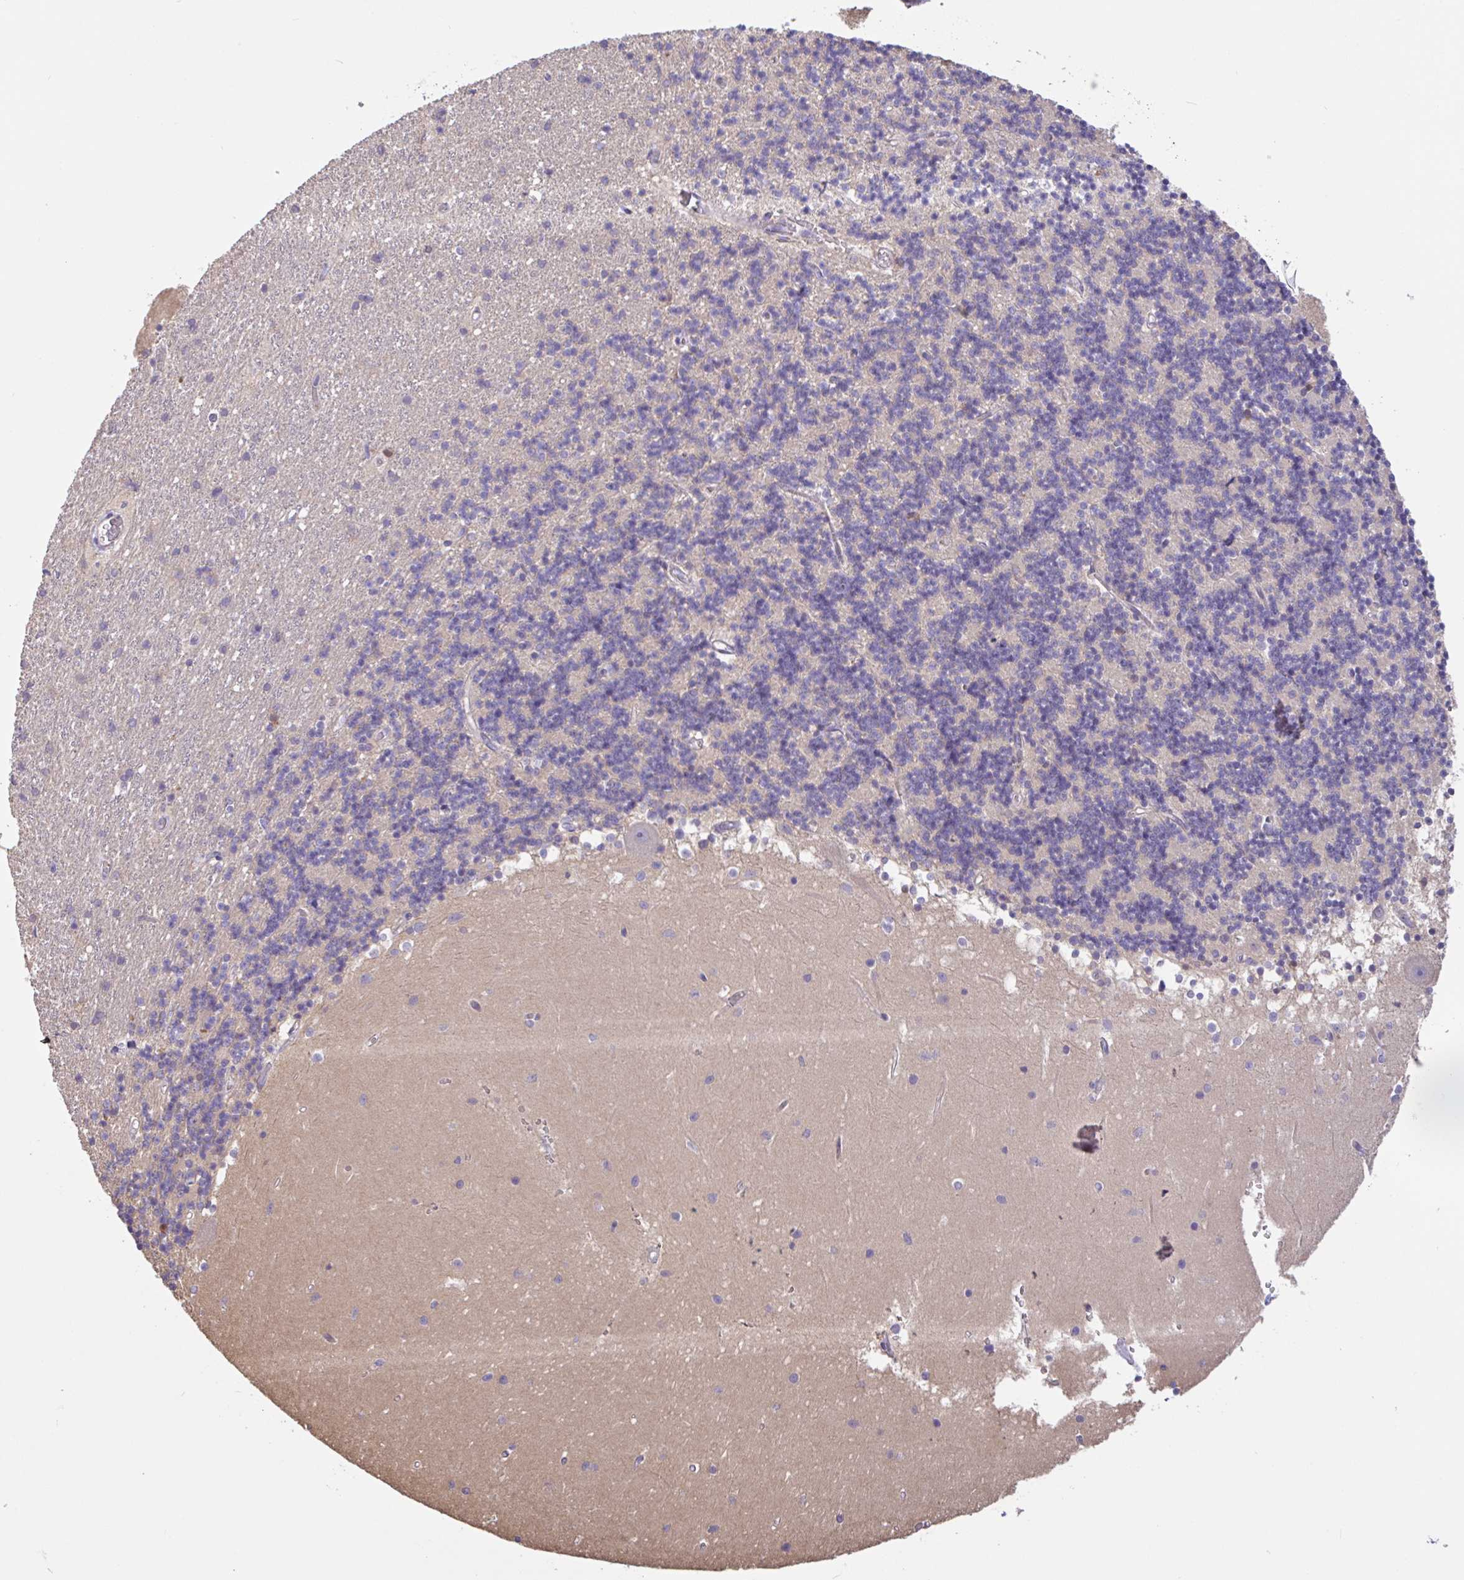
{"staining": {"intensity": "negative", "quantity": "none", "location": "none"}, "tissue": "cerebellum", "cell_type": "Cells in granular layer", "image_type": "normal", "snomed": [{"axis": "morphology", "description": "Normal tissue, NOS"}, {"axis": "topography", "description": "Cerebellum"}], "caption": "DAB immunohistochemical staining of benign human cerebellum shows no significant positivity in cells in granular layer.", "gene": "PLCD4", "patient": {"sex": "male", "age": 54}}